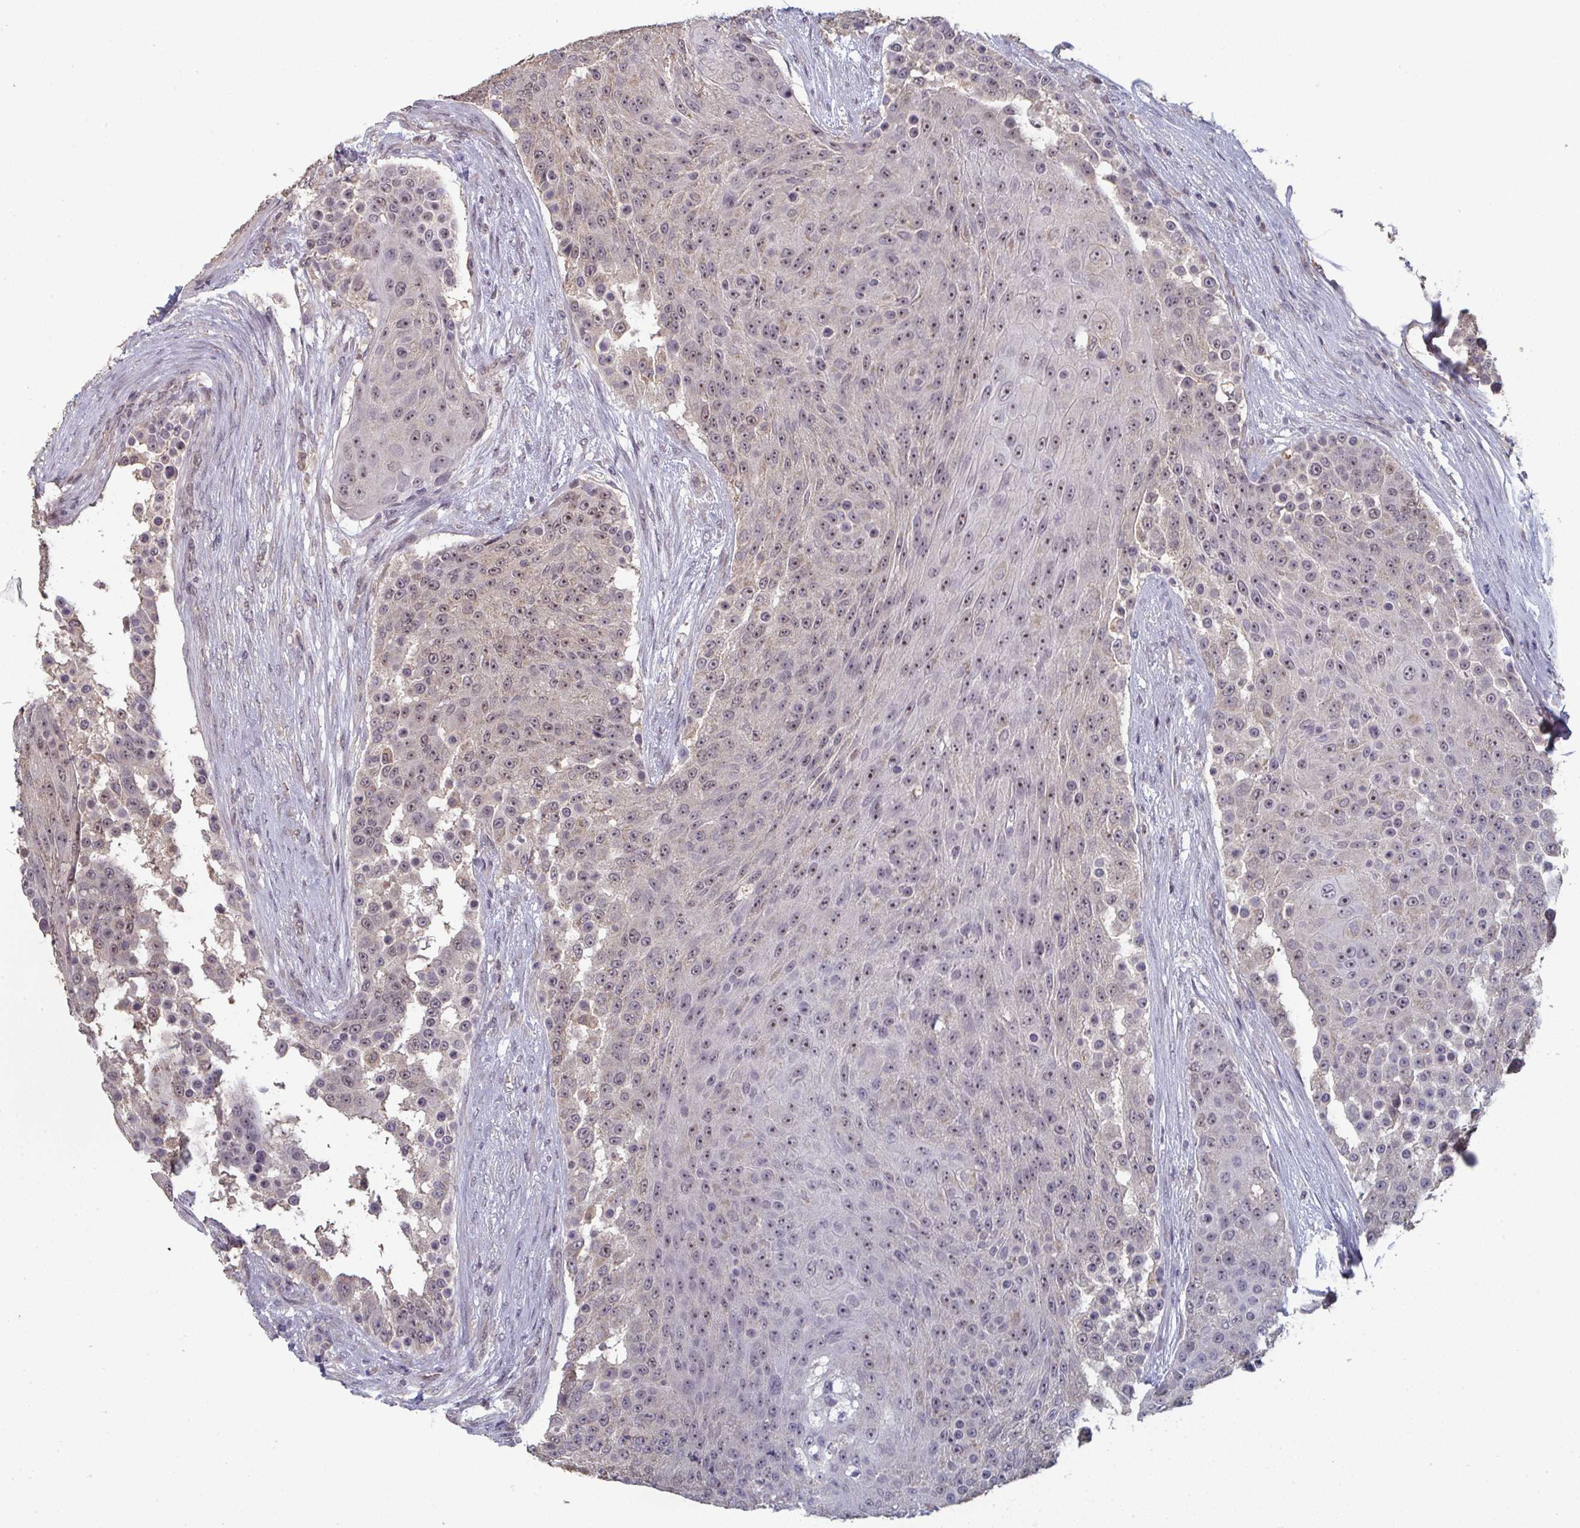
{"staining": {"intensity": "moderate", "quantity": "25%-75%", "location": "nuclear"}, "tissue": "urothelial cancer", "cell_type": "Tumor cells", "image_type": "cancer", "snomed": [{"axis": "morphology", "description": "Urothelial carcinoma, High grade"}, {"axis": "topography", "description": "Urinary bladder"}], "caption": "A micrograph showing moderate nuclear expression in about 25%-75% of tumor cells in urothelial cancer, as visualized by brown immunohistochemical staining.", "gene": "LIX1", "patient": {"sex": "female", "age": 63}}